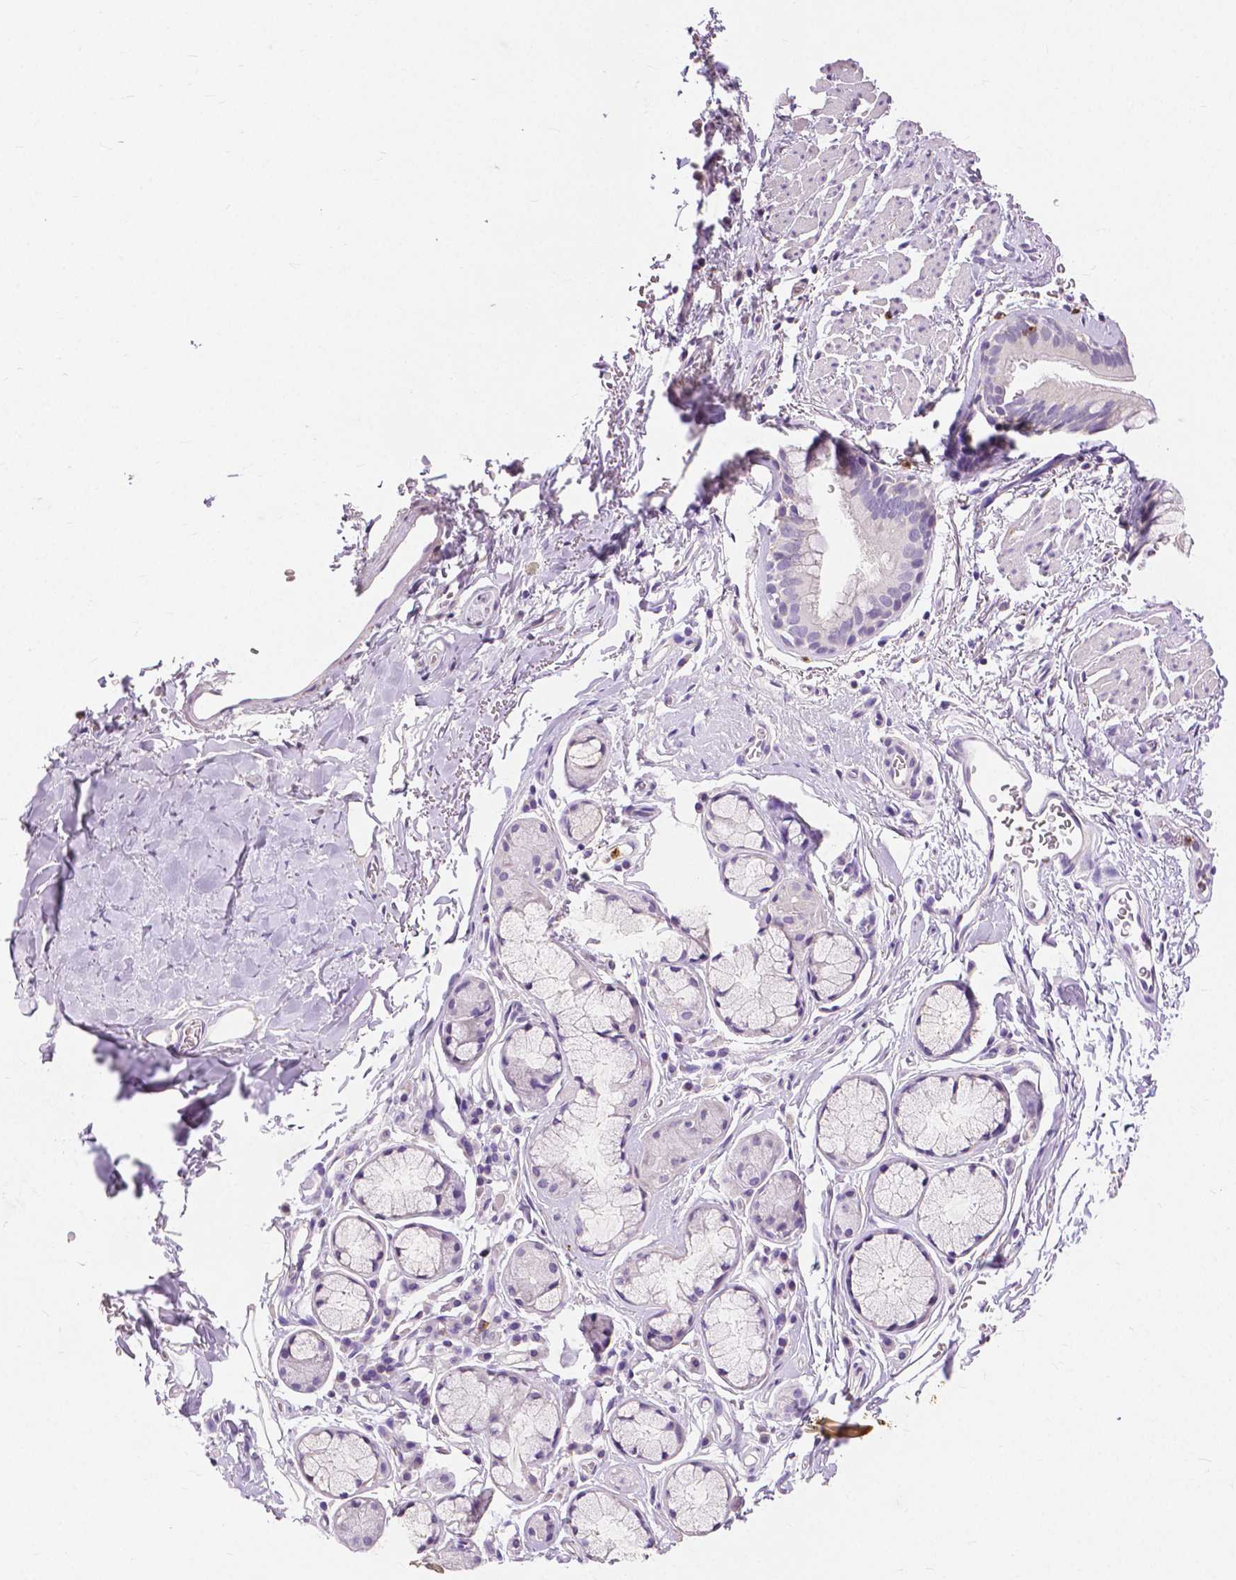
{"staining": {"intensity": "negative", "quantity": "none", "location": "none"}, "tissue": "bronchus", "cell_type": "Respiratory epithelial cells", "image_type": "normal", "snomed": [{"axis": "morphology", "description": "Normal tissue, NOS"}, {"axis": "topography", "description": "Bronchus"}], "caption": "Immunohistochemical staining of normal human bronchus demonstrates no significant positivity in respiratory epithelial cells.", "gene": "CXCR2", "patient": {"sex": "male", "age": 67}}